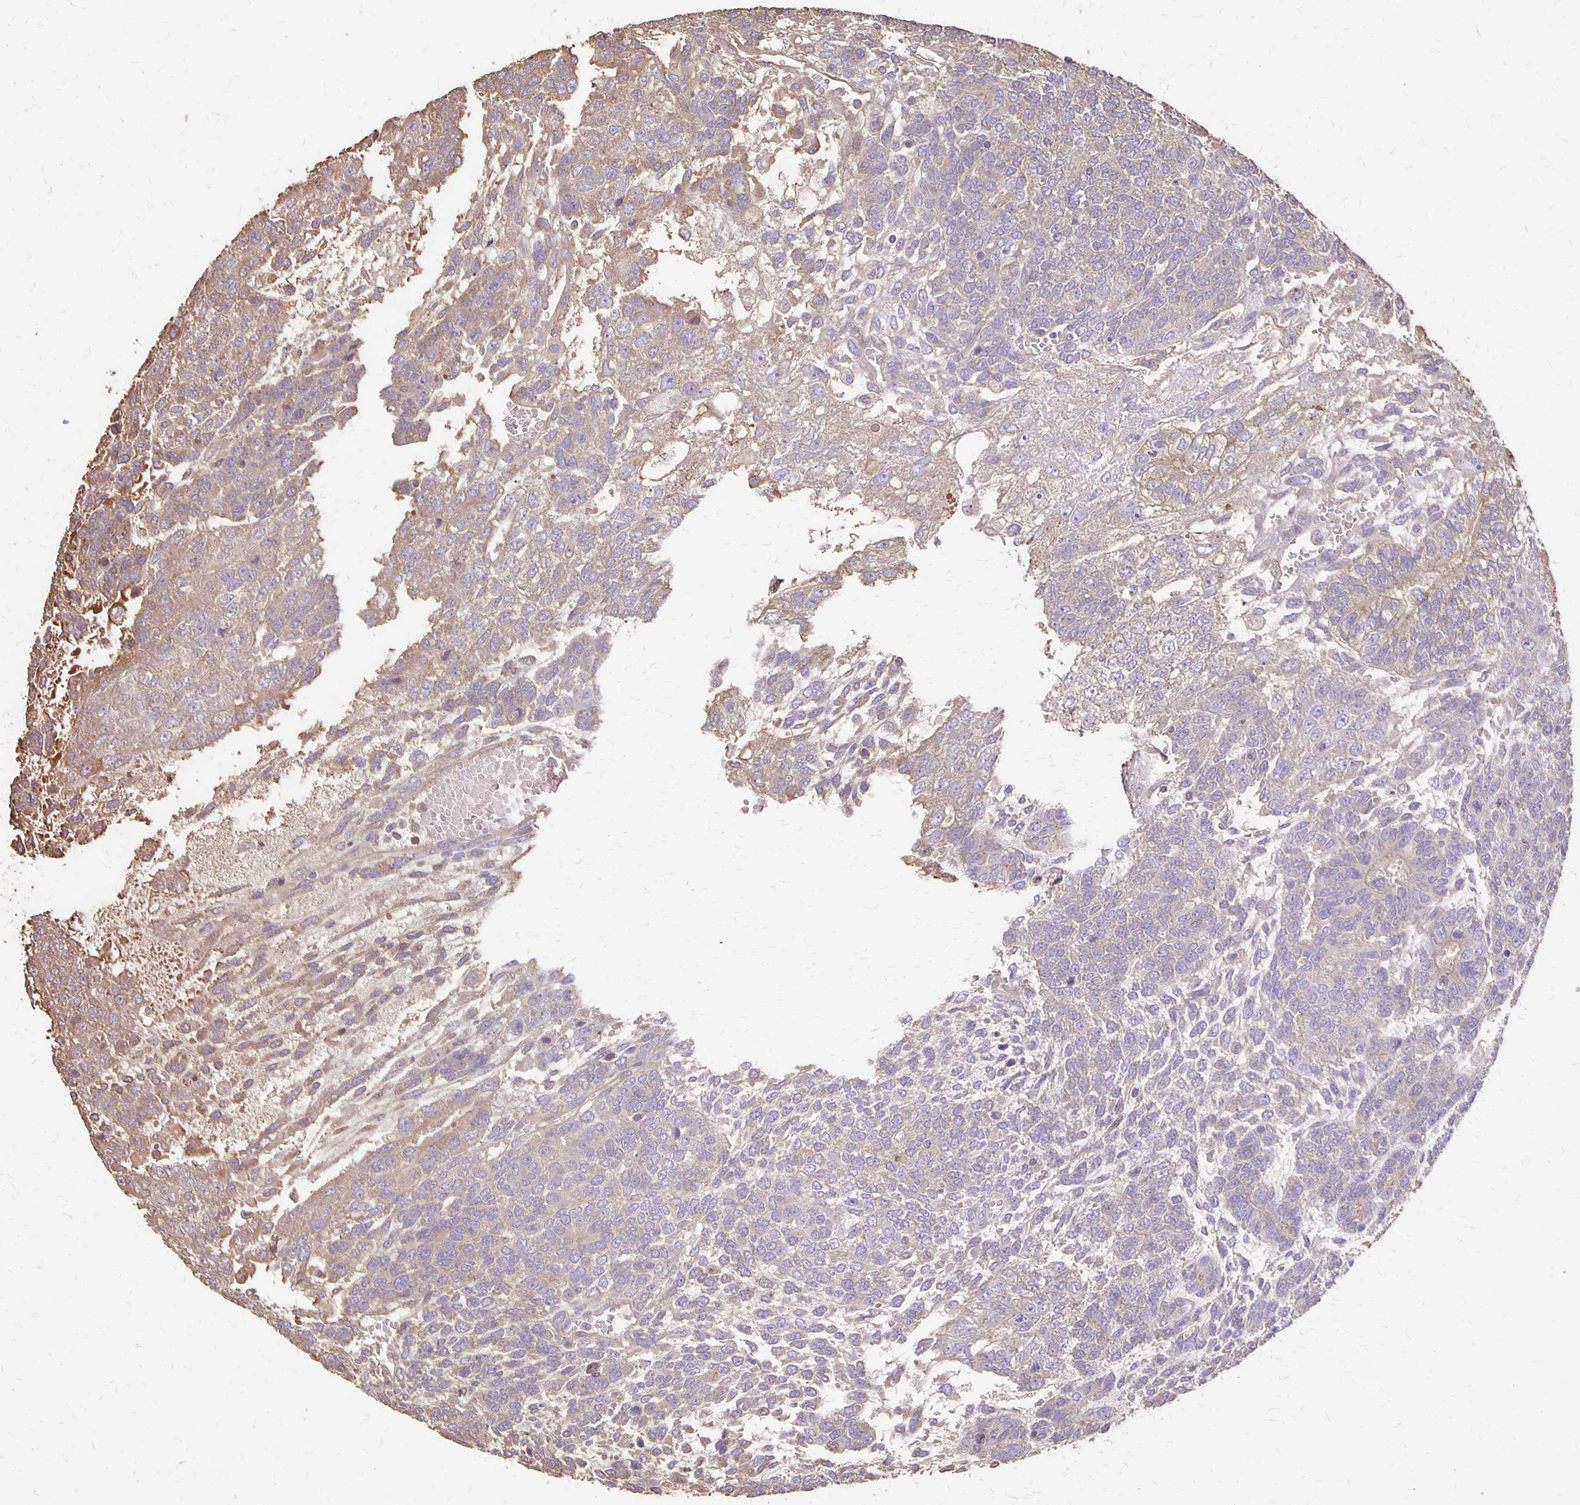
{"staining": {"intensity": "weak", "quantity": "25%-75%", "location": "cytoplasmic/membranous"}, "tissue": "testis cancer", "cell_type": "Tumor cells", "image_type": "cancer", "snomed": [{"axis": "morphology", "description": "Normal tissue, NOS"}, {"axis": "morphology", "description": "Carcinoma, Embryonal, NOS"}, {"axis": "topography", "description": "Testis"}, {"axis": "topography", "description": "Epididymis"}], "caption": "Protein expression by IHC exhibits weak cytoplasmic/membranous staining in approximately 25%-75% of tumor cells in testis cancer (embryonal carcinoma). (brown staining indicates protein expression, while blue staining denotes nuclei).", "gene": "PROM2", "patient": {"sex": "male", "age": 23}}